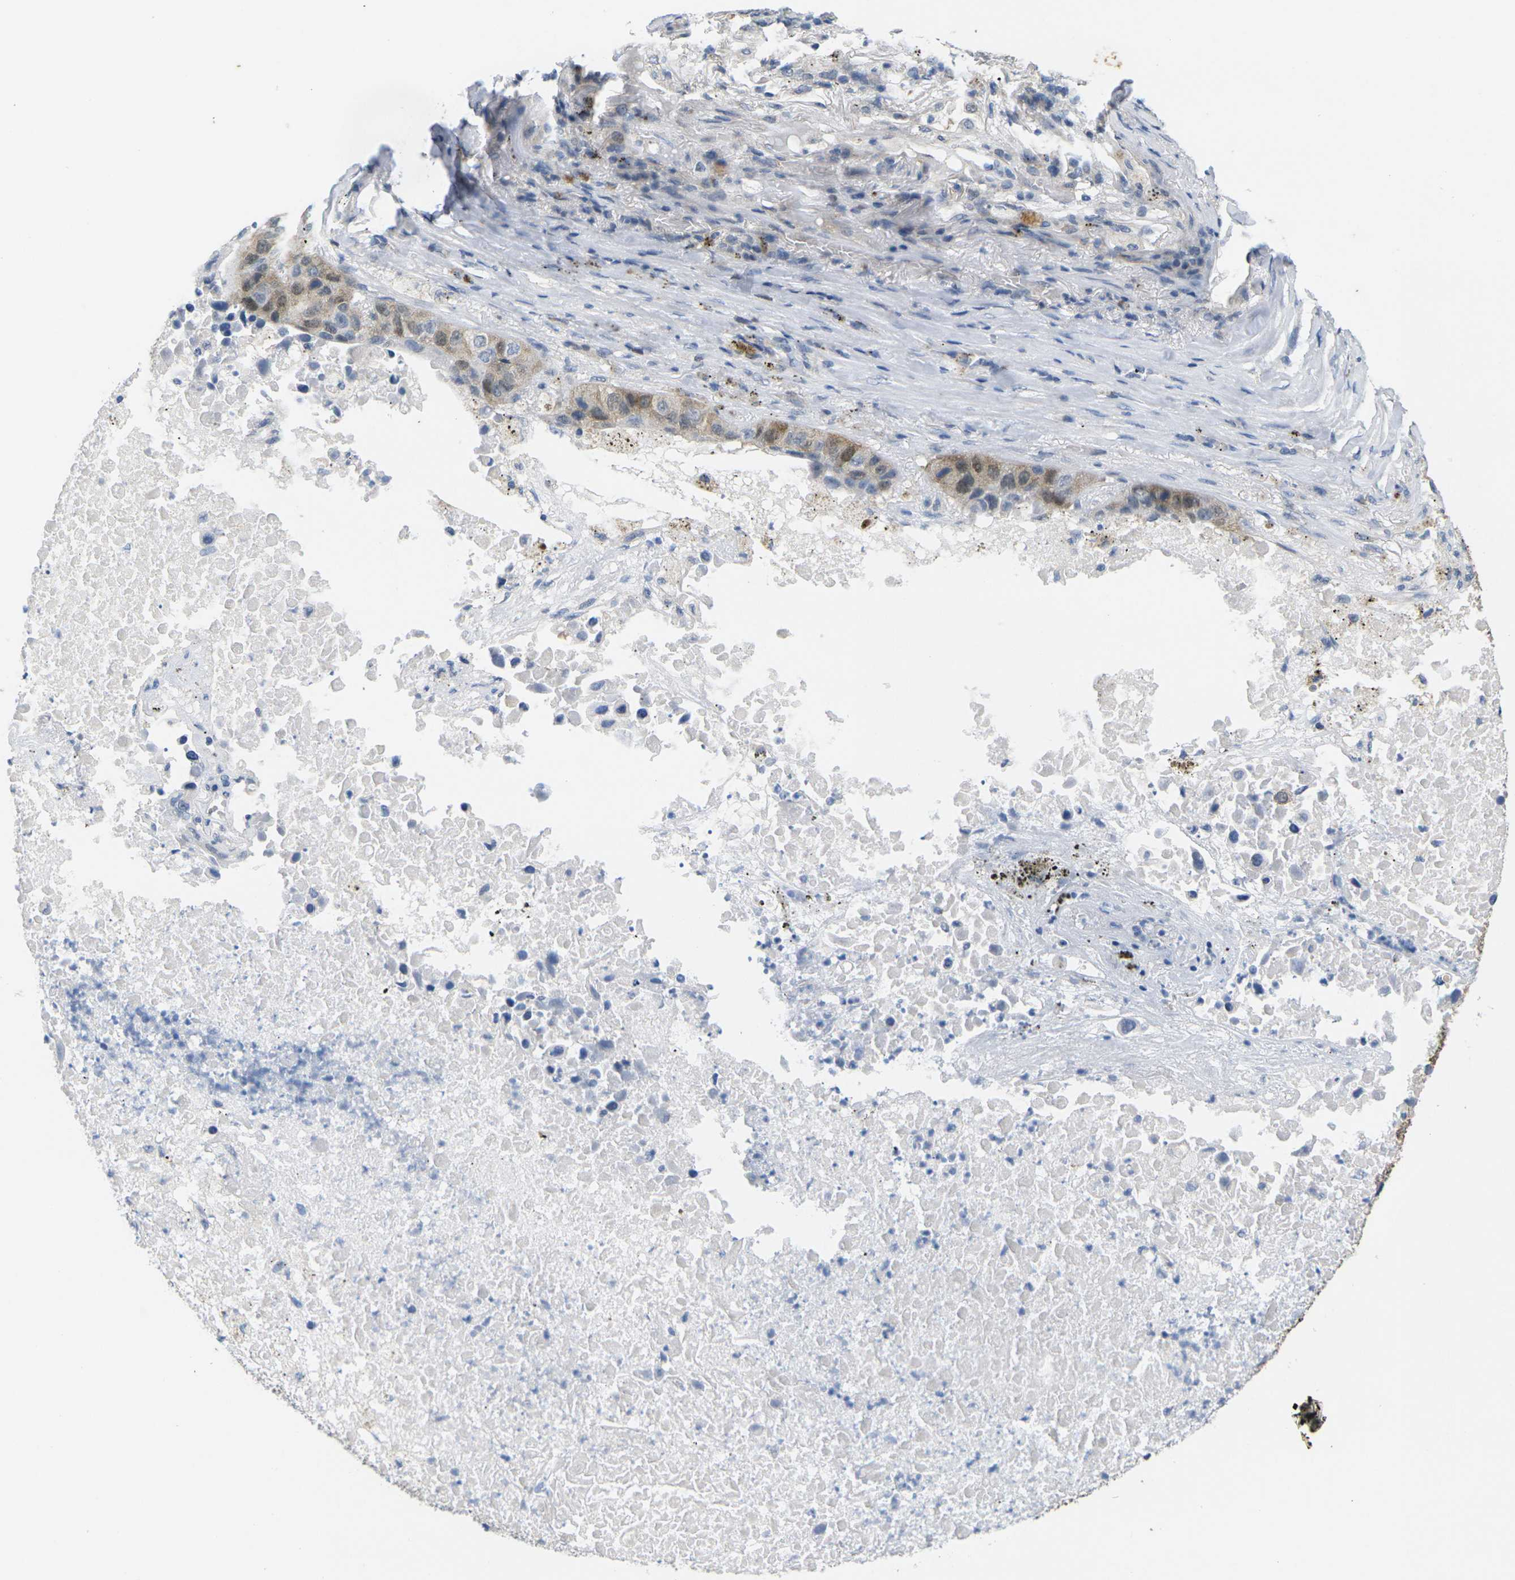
{"staining": {"intensity": "moderate", "quantity": "25%-75%", "location": "cytoplasmic/membranous,nuclear"}, "tissue": "lung cancer", "cell_type": "Tumor cells", "image_type": "cancer", "snomed": [{"axis": "morphology", "description": "Squamous cell carcinoma, NOS"}, {"axis": "topography", "description": "Lung"}], "caption": "Lung cancer stained for a protein exhibits moderate cytoplasmic/membranous and nuclear positivity in tumor cells.", "gene": "CDK2", "patient": {"sex": "male", "age": 57}}